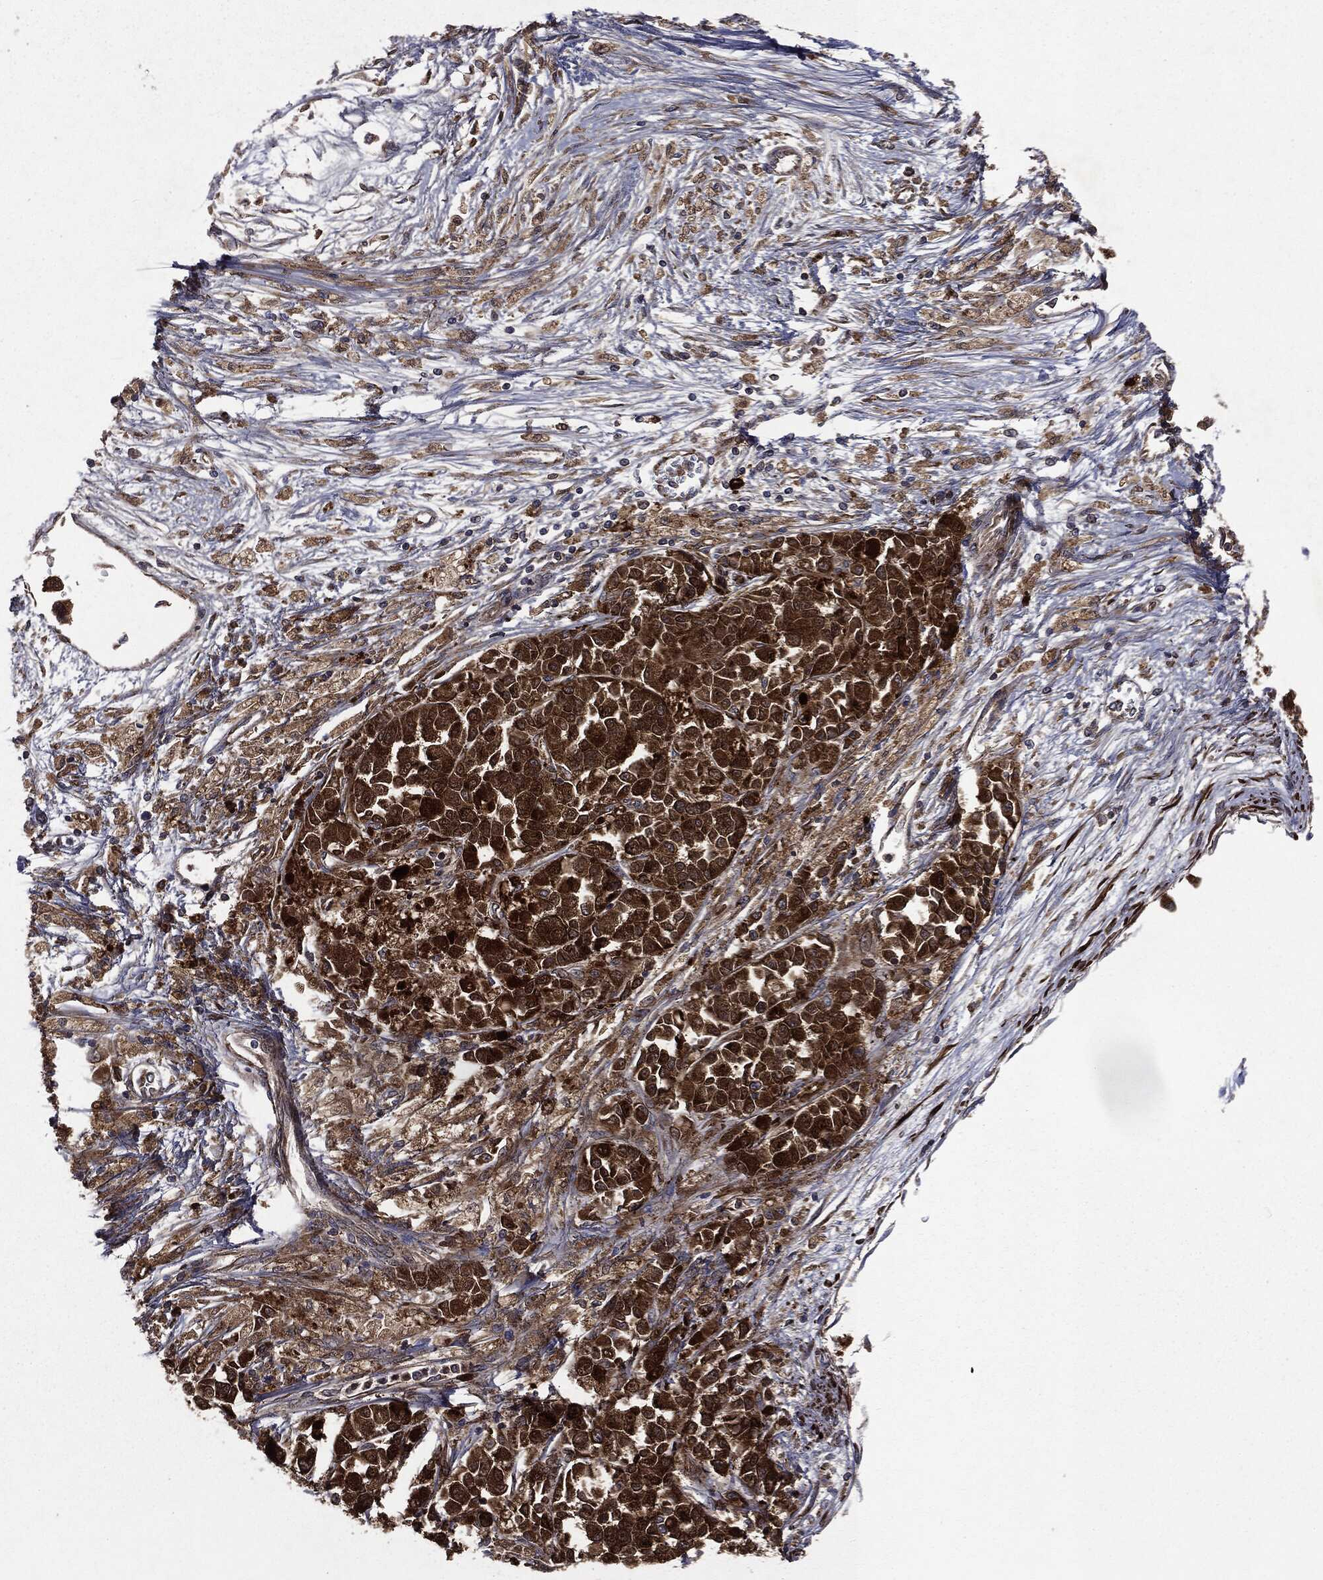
{"staining": {"intensity": "strong", "quantity": ">75%", "location": "cytoplasmic/membranous"}, "tissue": "melanoma", "cell_type": "Tumor cells", "image_type": "cancer", "snomed": [{"axis": "morphology", "description": "Malignant melanoma, NOS"}, {"axis": "topography", "description": "Skin"}], "caption": "Tumor cells display high levels of strong cytoplasmic/membranous staining in approximately >75% of cells in melanoma.", "gene": "PLOD3", "patient": {"sex": "female", "age": 58}}